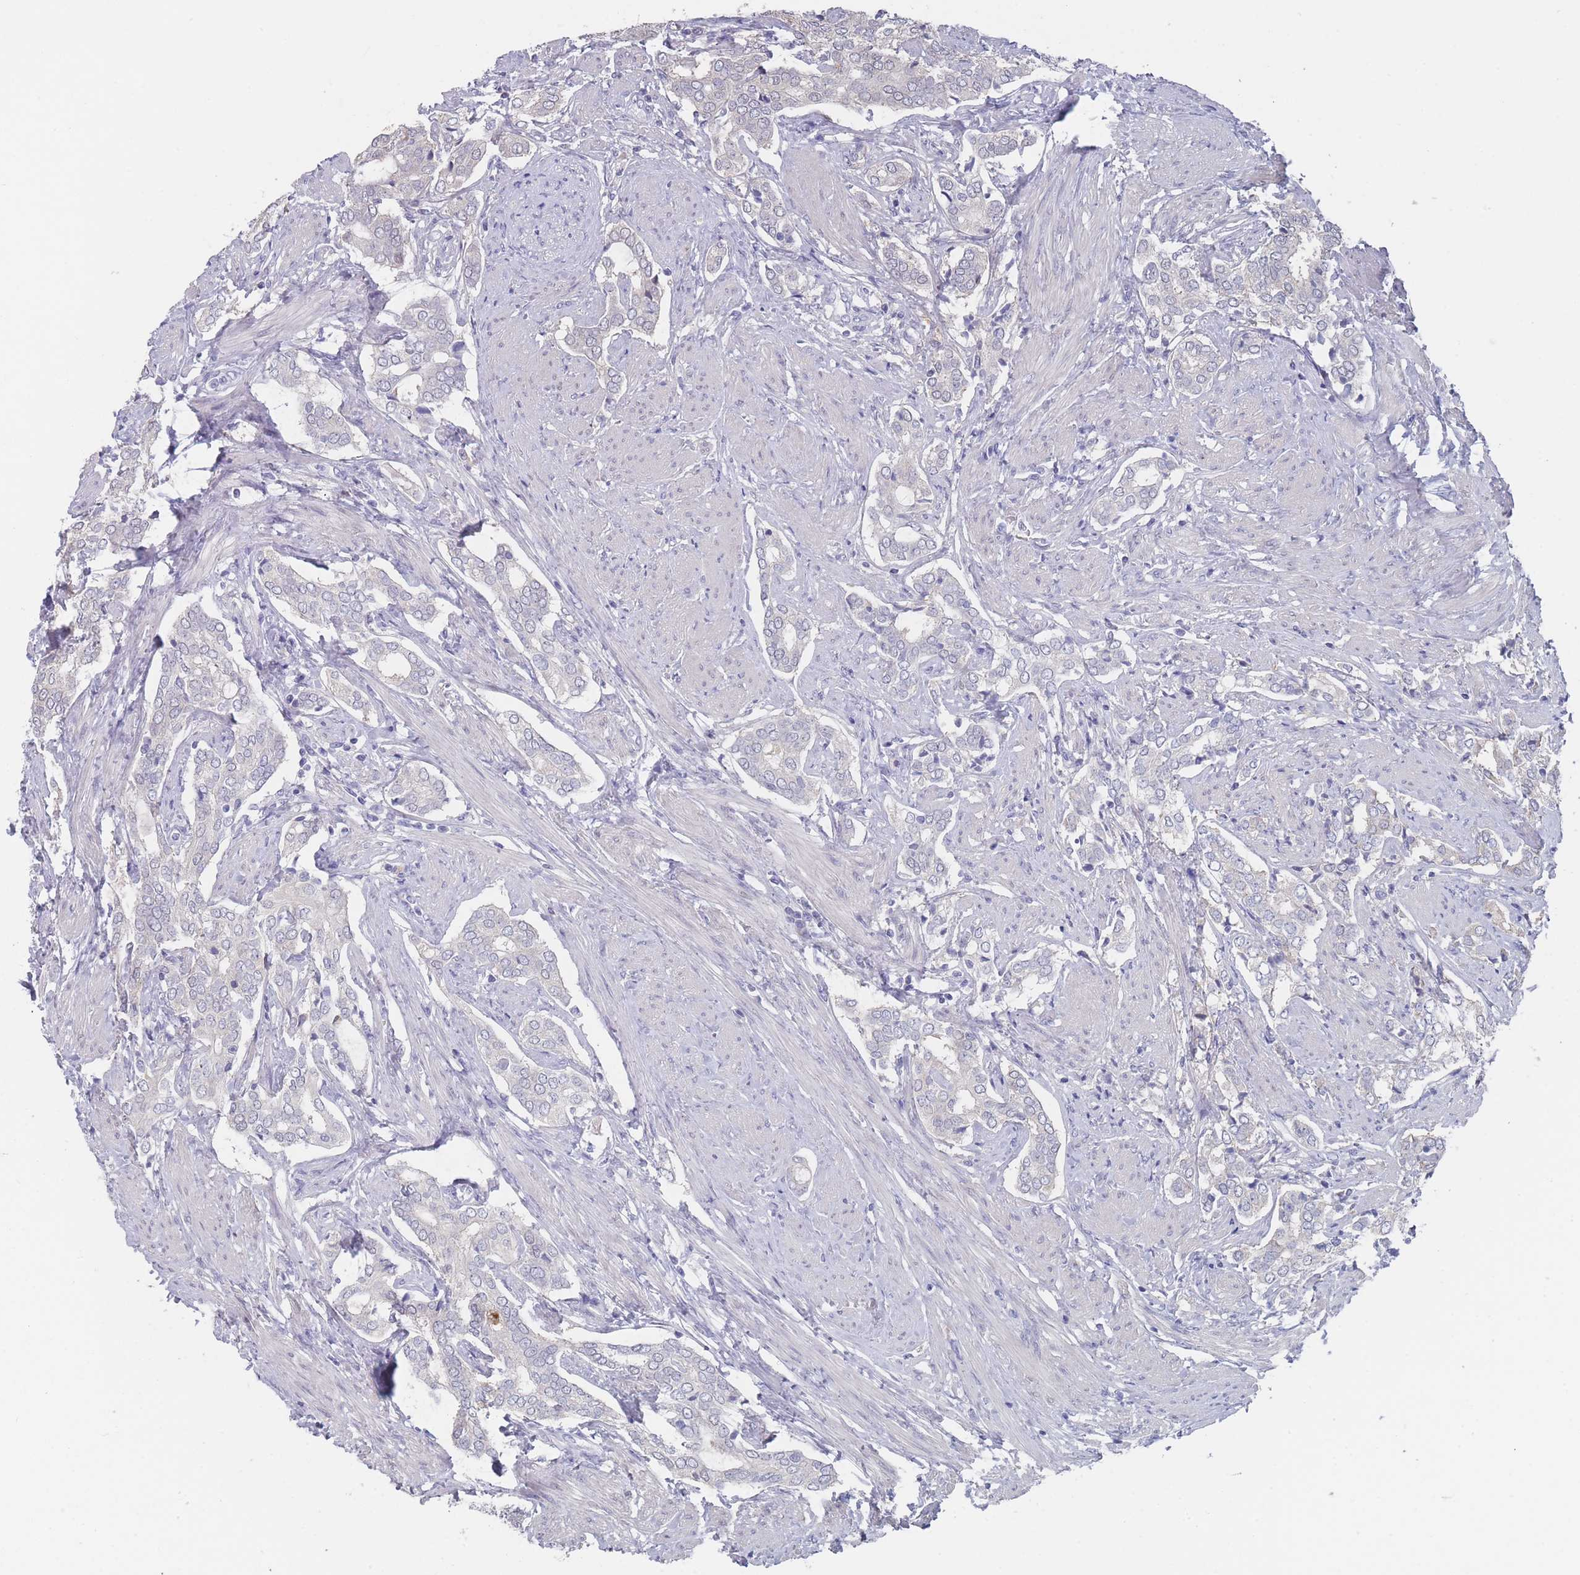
{"staining": {"intensity": "moderate", "quantity": "<25%", "location": "cytoplasmic/membranous"}, "tissue": "prostate cancer", "cell_type": "Tumor cells", "image_type": "cancer", "snomed": [{"axis": "morphology", "description": "Adenocarcinoma, High grade"}, {"axis": "topography", "description": "Prostate"}], "caption": "The photomicrograph demonstrates immunohistochemical staining of prostate adenocarcinoma (high-grade). There is moderate cytoplasmic/membranous staining is present in approximately <25% of tumor cells. The protein of interest is stained brown, and the nuclei are stained in blue (DAB IHC with brightfield microscopy, high magnification).", "gene": "CYP51A1", "patient": {"sex": "male", "age": 71}}